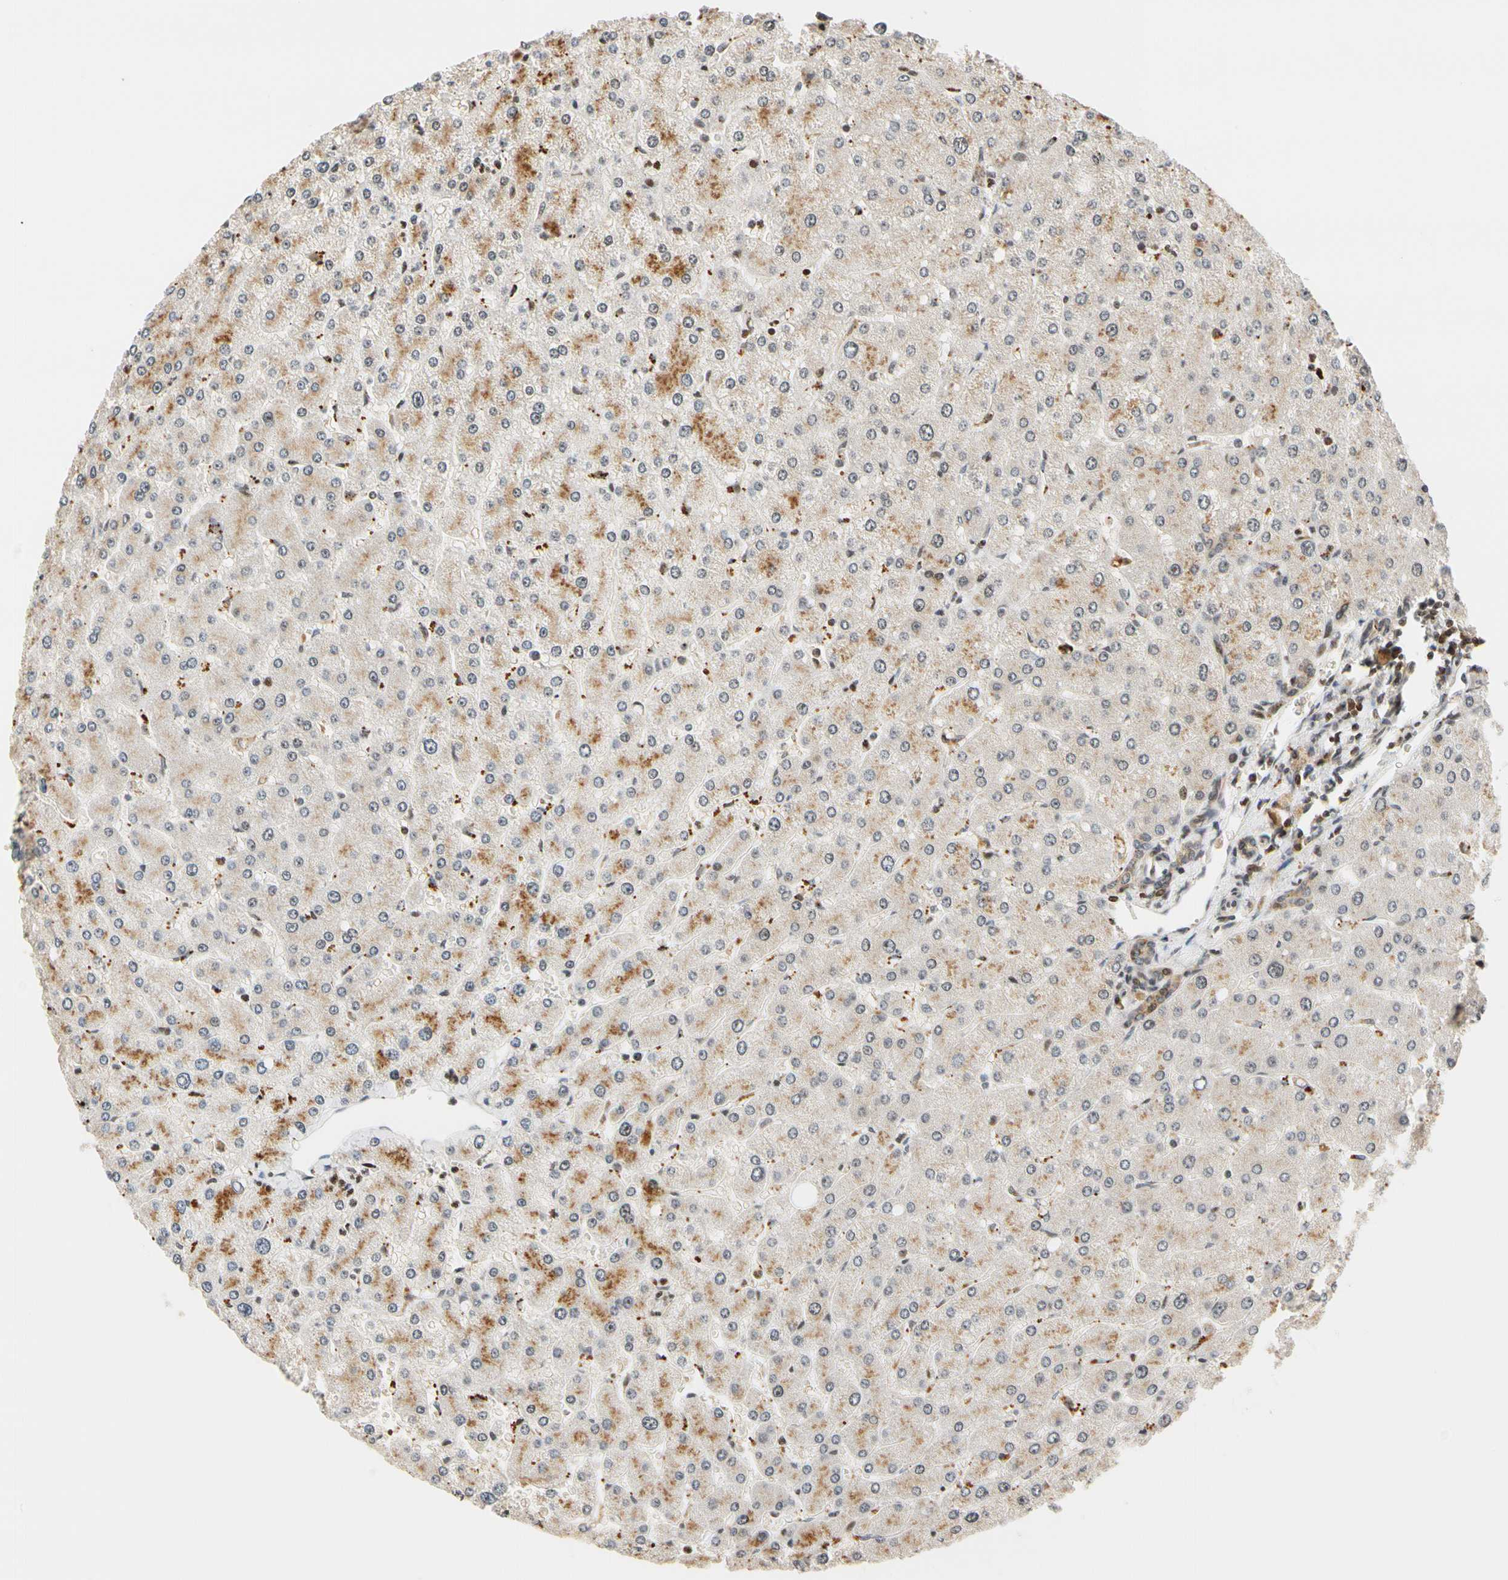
{"staining": {"intensity": "weak", "quantity": ">75%", "location": "cytoplasmic/membranous"}, "tissue": "liver", "cell_type": "Cholangiocytes", "image_type": "normal", "snomed": [{"axis": "morphology", "description": "Normal tissue, NOS"}, {"axis": "topography", "description": "Liver"}], "caption": "Cholangiocytes reveal low levels of weak cytoplasmic/membranous staining in approximately >75% of cells in unremarkable liver. (brown staining indicates protein expression, while blue staining denotes nuclei).", "gene": "CDK7", "patient": {"sex": "male", "age": 55}}